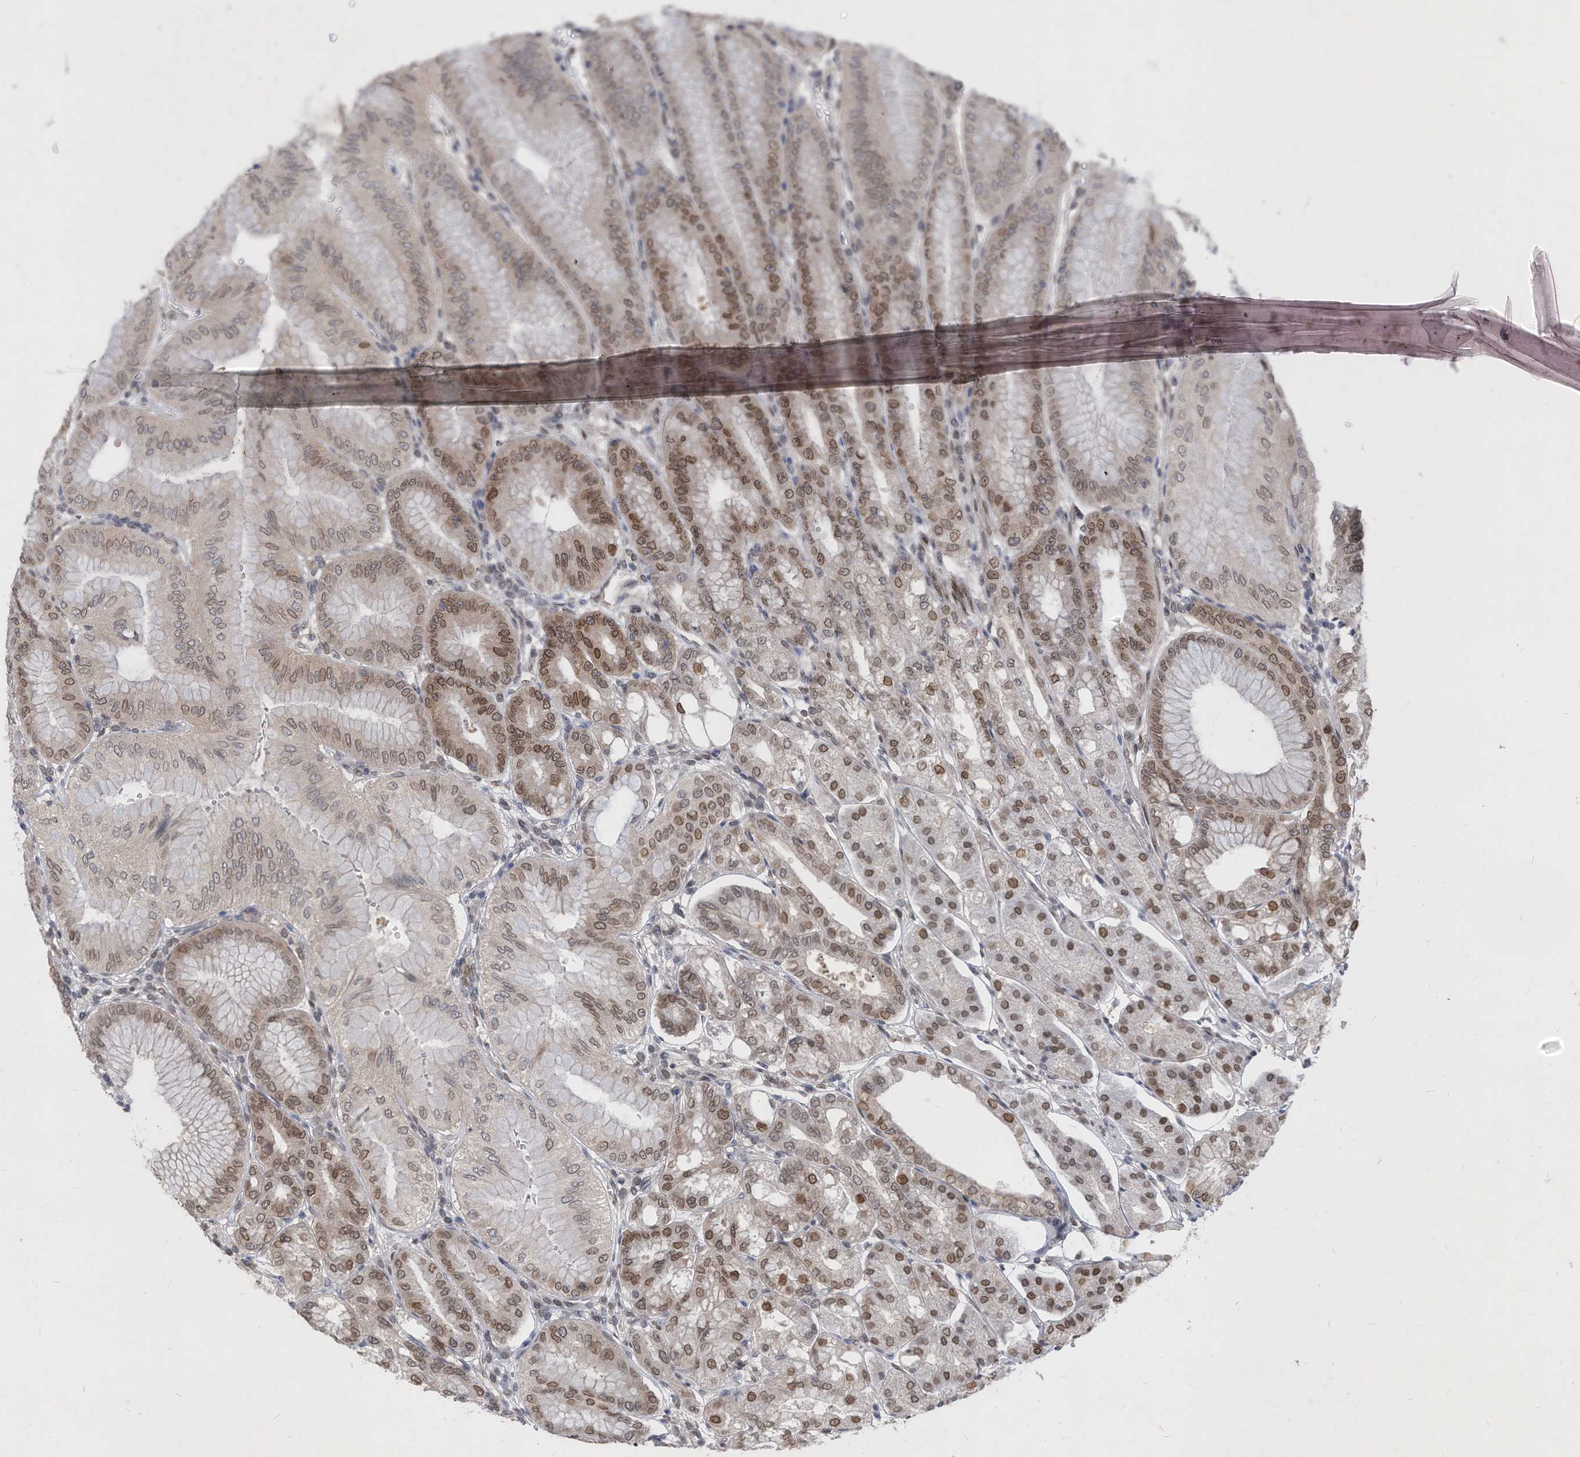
{"staining": {"intensity": "moderate", "quantity": ">75%", "location": "cytoplasmic/membranous,nuclear"}, "tissue": "stomach", "cell_type": "Glandular cells", "image_type": "normal", "snomed": [{"axis": "morphology", "description": "Normal tissue, NOS"}, {"axis": "topography", "description": "Stomach, lower"}], "caption": "Immunohistochemistry (IHC) of benign stomach reveals medium levels of moderate cytoplasmic/membranous,nuclear positivity in approximately >75% of glandular cells.", "gene": "KPNB1", "patient": {"sex": "male", "age": 71}}